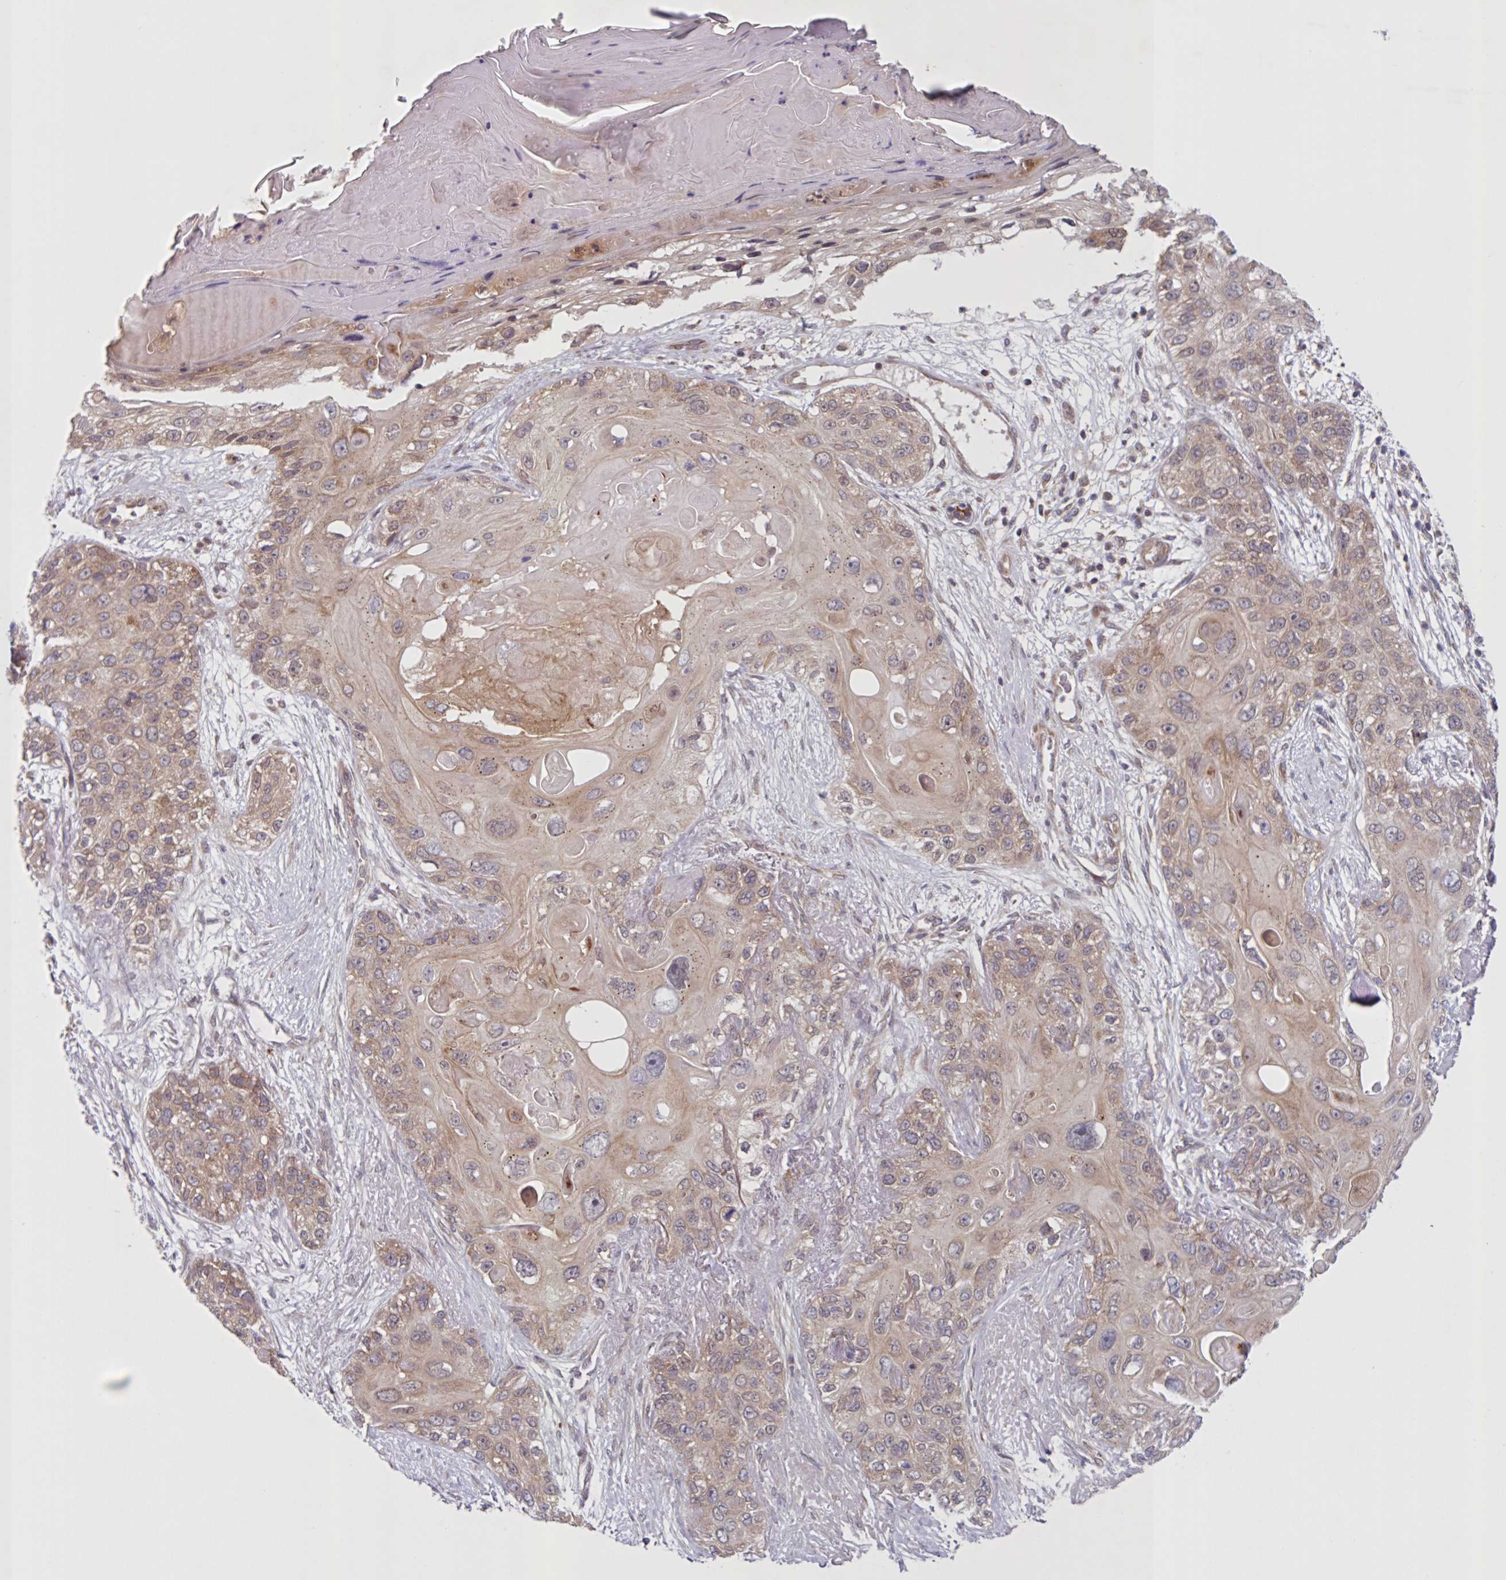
{"staining": {"intensity": "weak", "quantity": ">75%", "location": "cytoplasmic/membranous,nuclear"}, "tissue": "skin cancer", "cell_type": "Tumor cells", "image_type": "cancer", "snomed": [{"axis": "morphology", "description": "Normal tissue, NOS"}, {"axis": "morphology", "description": "Squamous cell carcinoma, NOS"}, {"axis": "topography", "description": "Skin"}], "caption": "A photomicrograph of human squamous cell carcinoma (skin) stained for a protein reveals weak cytoplasmic/membranous and nuclear brown staining in tumor cells. The staining is performed using DAB (3,3'-diaminobenzidine) brown chromogen to label protein expression. The nuclei are counter-stained blue using hematoxylin.", "gene": "CAMLG", "patient": {"sex": "male", "age": 72}}